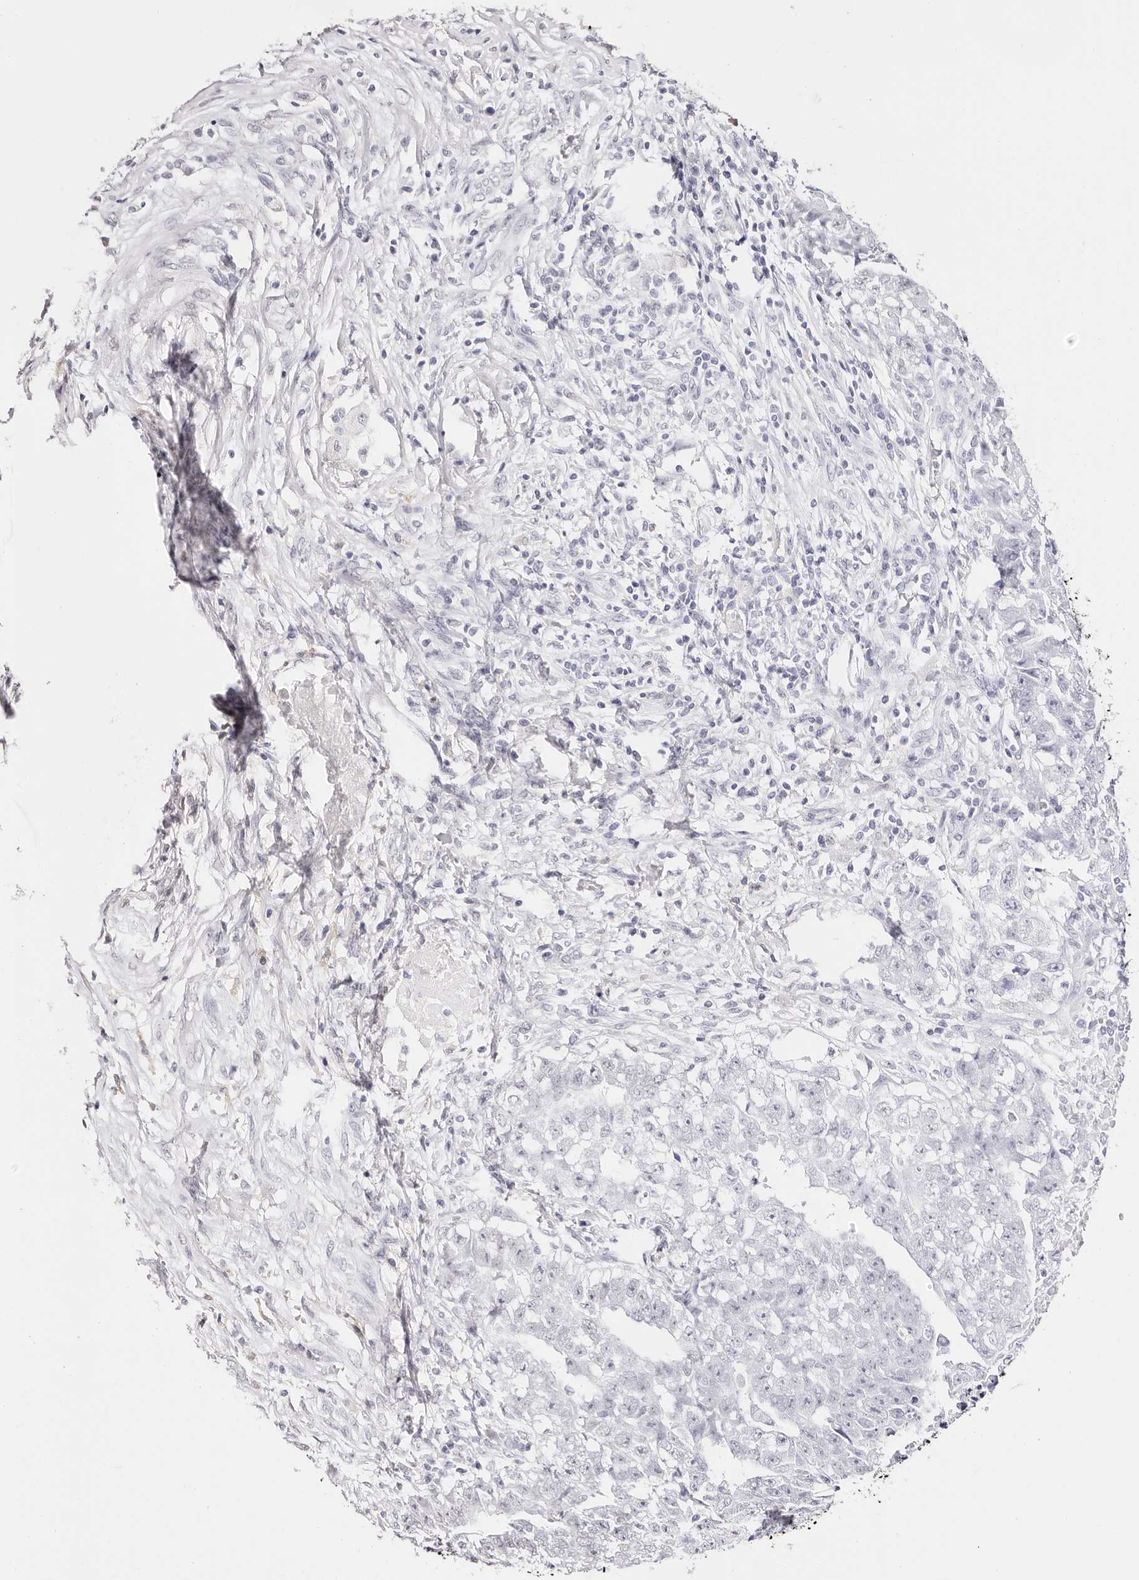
{"staining": {"intensity": "moderate", "quantity": "25%-75%", "location": "nuclear"}, "tissue": "testis cancer", "cell_type": "Tumor cells", "image_type": "cancer", "snomed": [{"axis": "morphology", "description": "Carcinoma, Embryonal, NOS"}, {"axis": "topography", "description": "Testis"}], "caption": "Human embryonal carcinoma (testis) stained with a protein marker demonstrates moderate staining in tumor cells.", "gene": "TKT", "patient": {"sex": "male", "age": 25}}